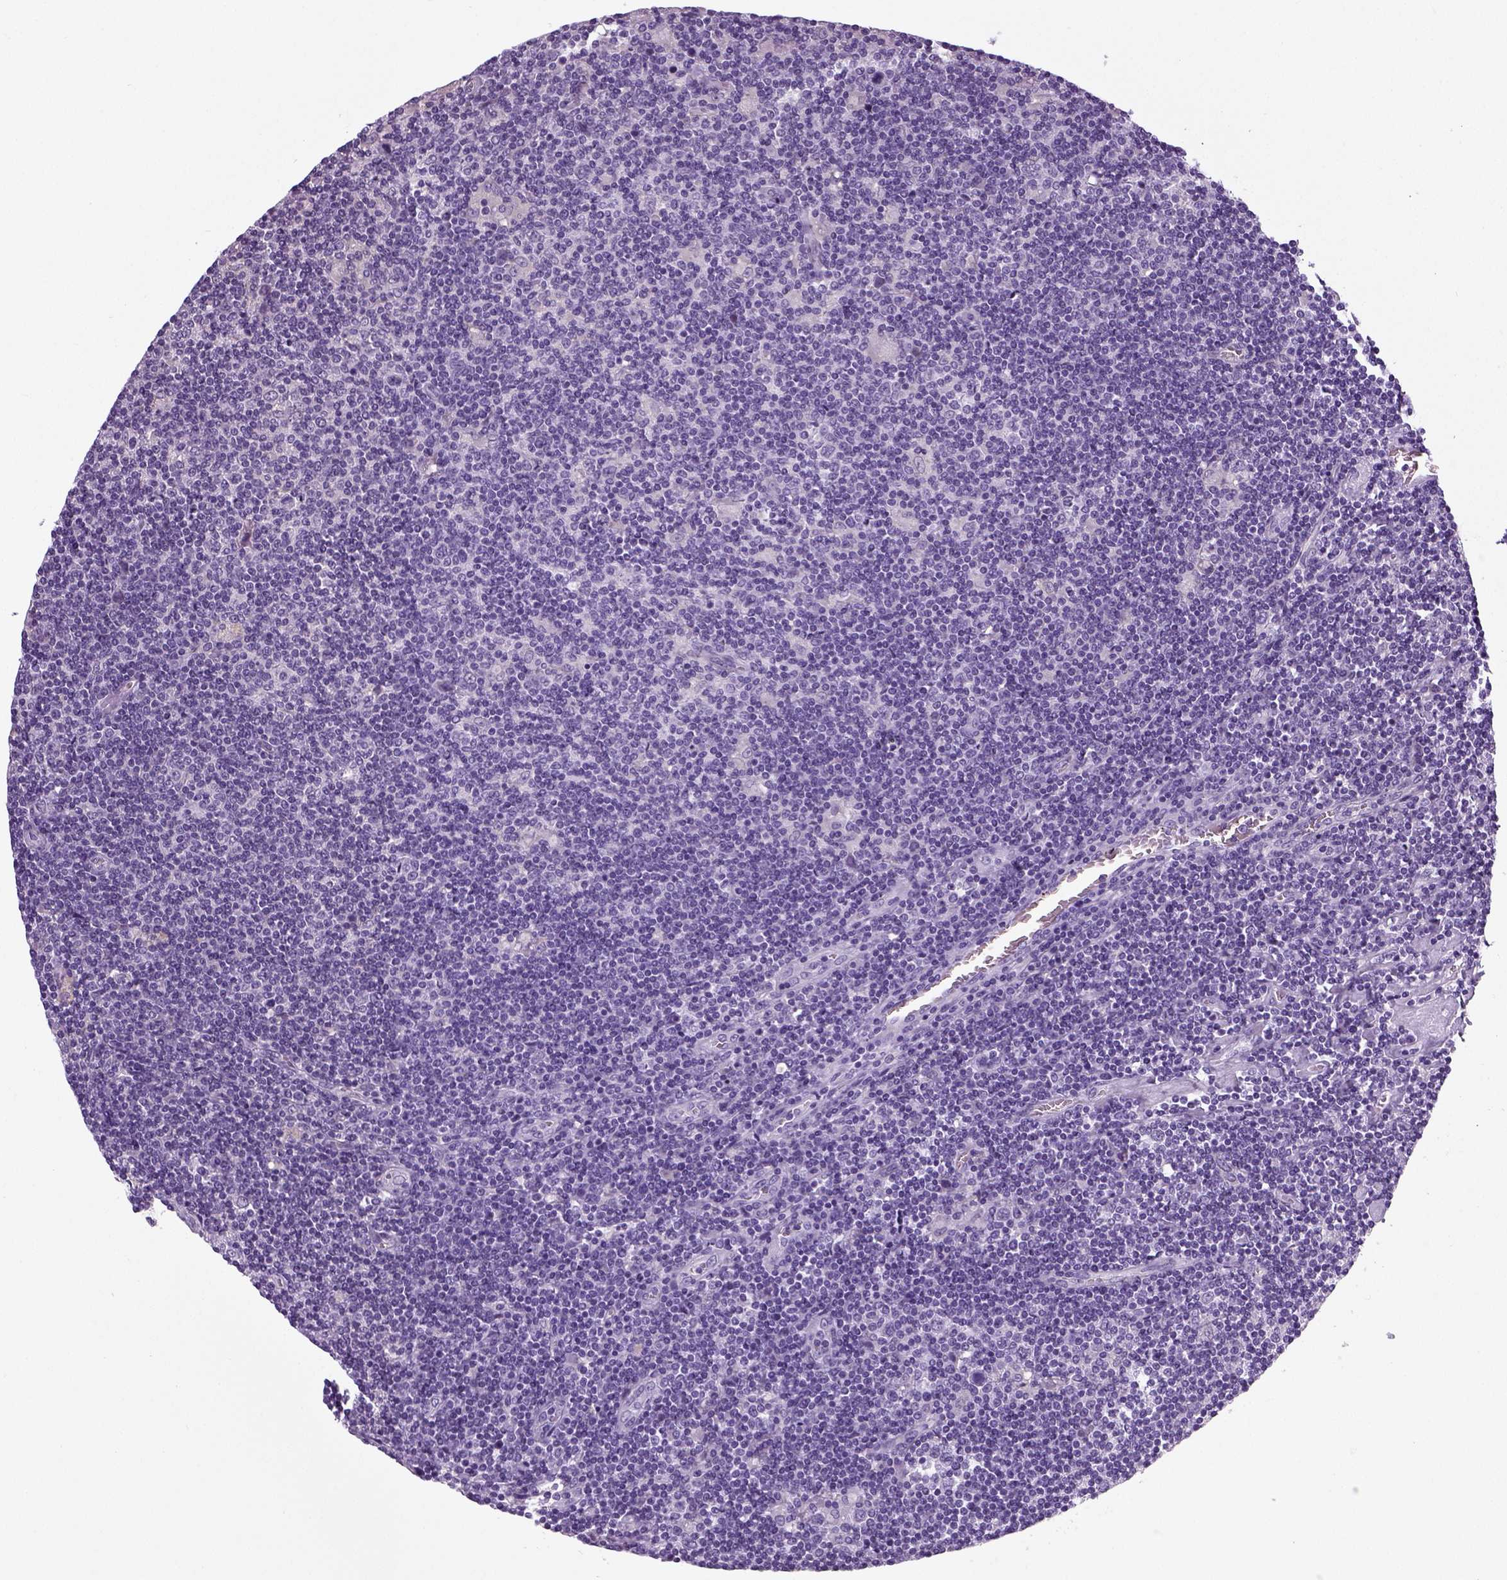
{"staining": {"intensity": "negative", "quantity": "none", "location": "none"}, "tissue": "lymphoma", "cell_type": "Tumor cells", "image_type": "cancer", "snomed": [{"axis": "morphology", "description": "Hodgkin's disease, NOS"}, {"axis": "topography", "description": "Lymph node"}], "caption": "Immunohistochemistry (IHC) photomicrograph of neoplastic tissue: Hodgkin's disease stained with DAB reveals no significant protein positivity in tumor cells.", "gene": "NECAB2", "patient": {"sex": "male", "age": 40}}